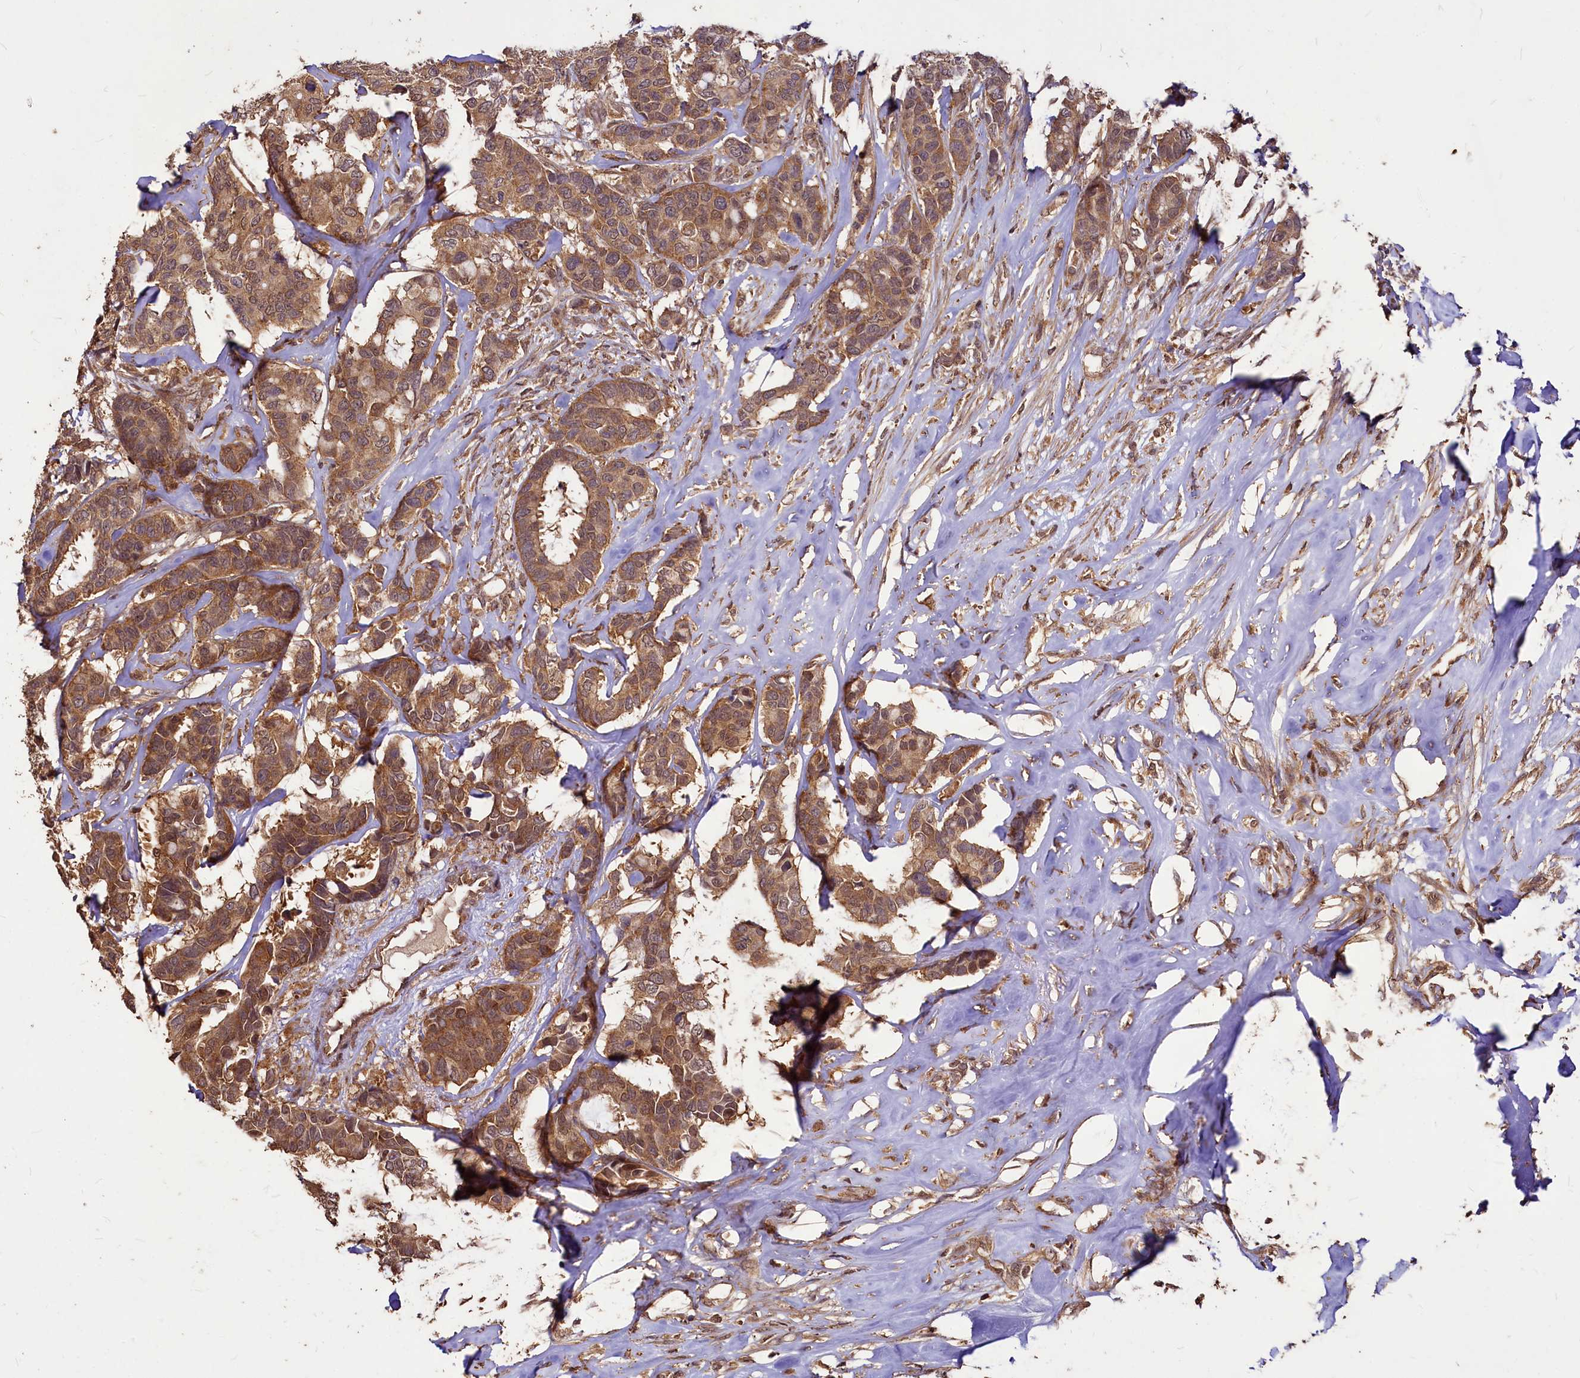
{"staining": {"intensity": "moderate", "quantity": ">75%", "location": "cytoplasmic/membranous"}, "tissue": "breast cancer", "cell_type": "Tumor cells", "image_type": "cancer", "snomed": [{"axis": "morphology", "description": "Duct carcinoma"}, {"axis": "topography", "description": "Breast"}], "caption": "The histopathology image exhibits a brown stain indicating the presence of a protein in the cytoplasmic/membranous of tumor cells in breast cancer.", "gene": "VPS51", "patient": {"sex": "female", "age": 87}}